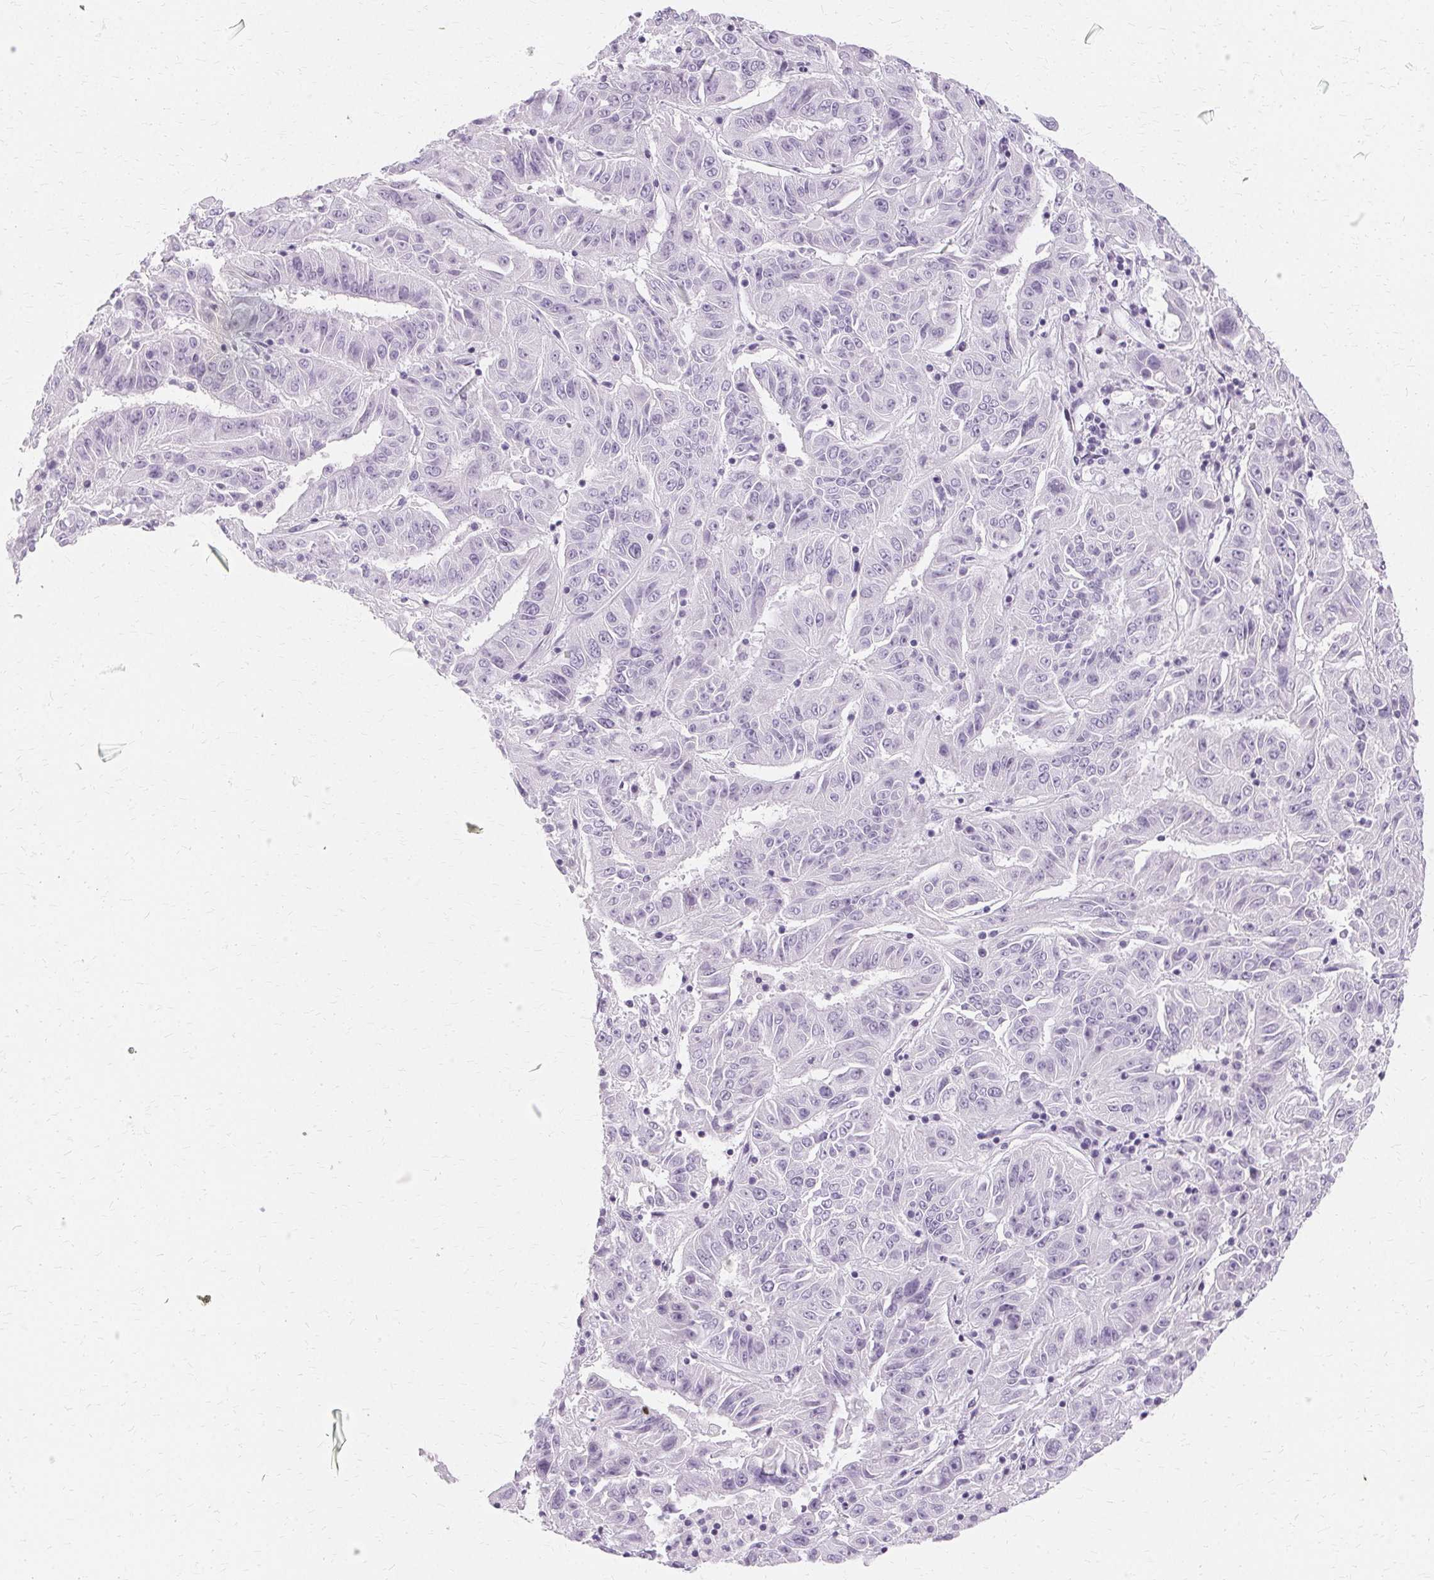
{"staining": {"intensity": "negative", "quantity": "none", "location": "none"}, "tissue": "pancreatic cancer", "cell_type": "Tumor cells", "image_type": "cancer", "snomed": [{"axis": "morphology", "description": "Adenocarcinoma, NOS"}, {"axis": "topography", "description": "Pancreas"}], "caption": "Tumor cells are negative for brown protein staining in pancreatic adenocarcinoma. (DAB immunohistochemistry (IHC) with hematoxylin counter stain).", "gene": "KRT6C", "patient": {"sex": "male", "age": 63}}